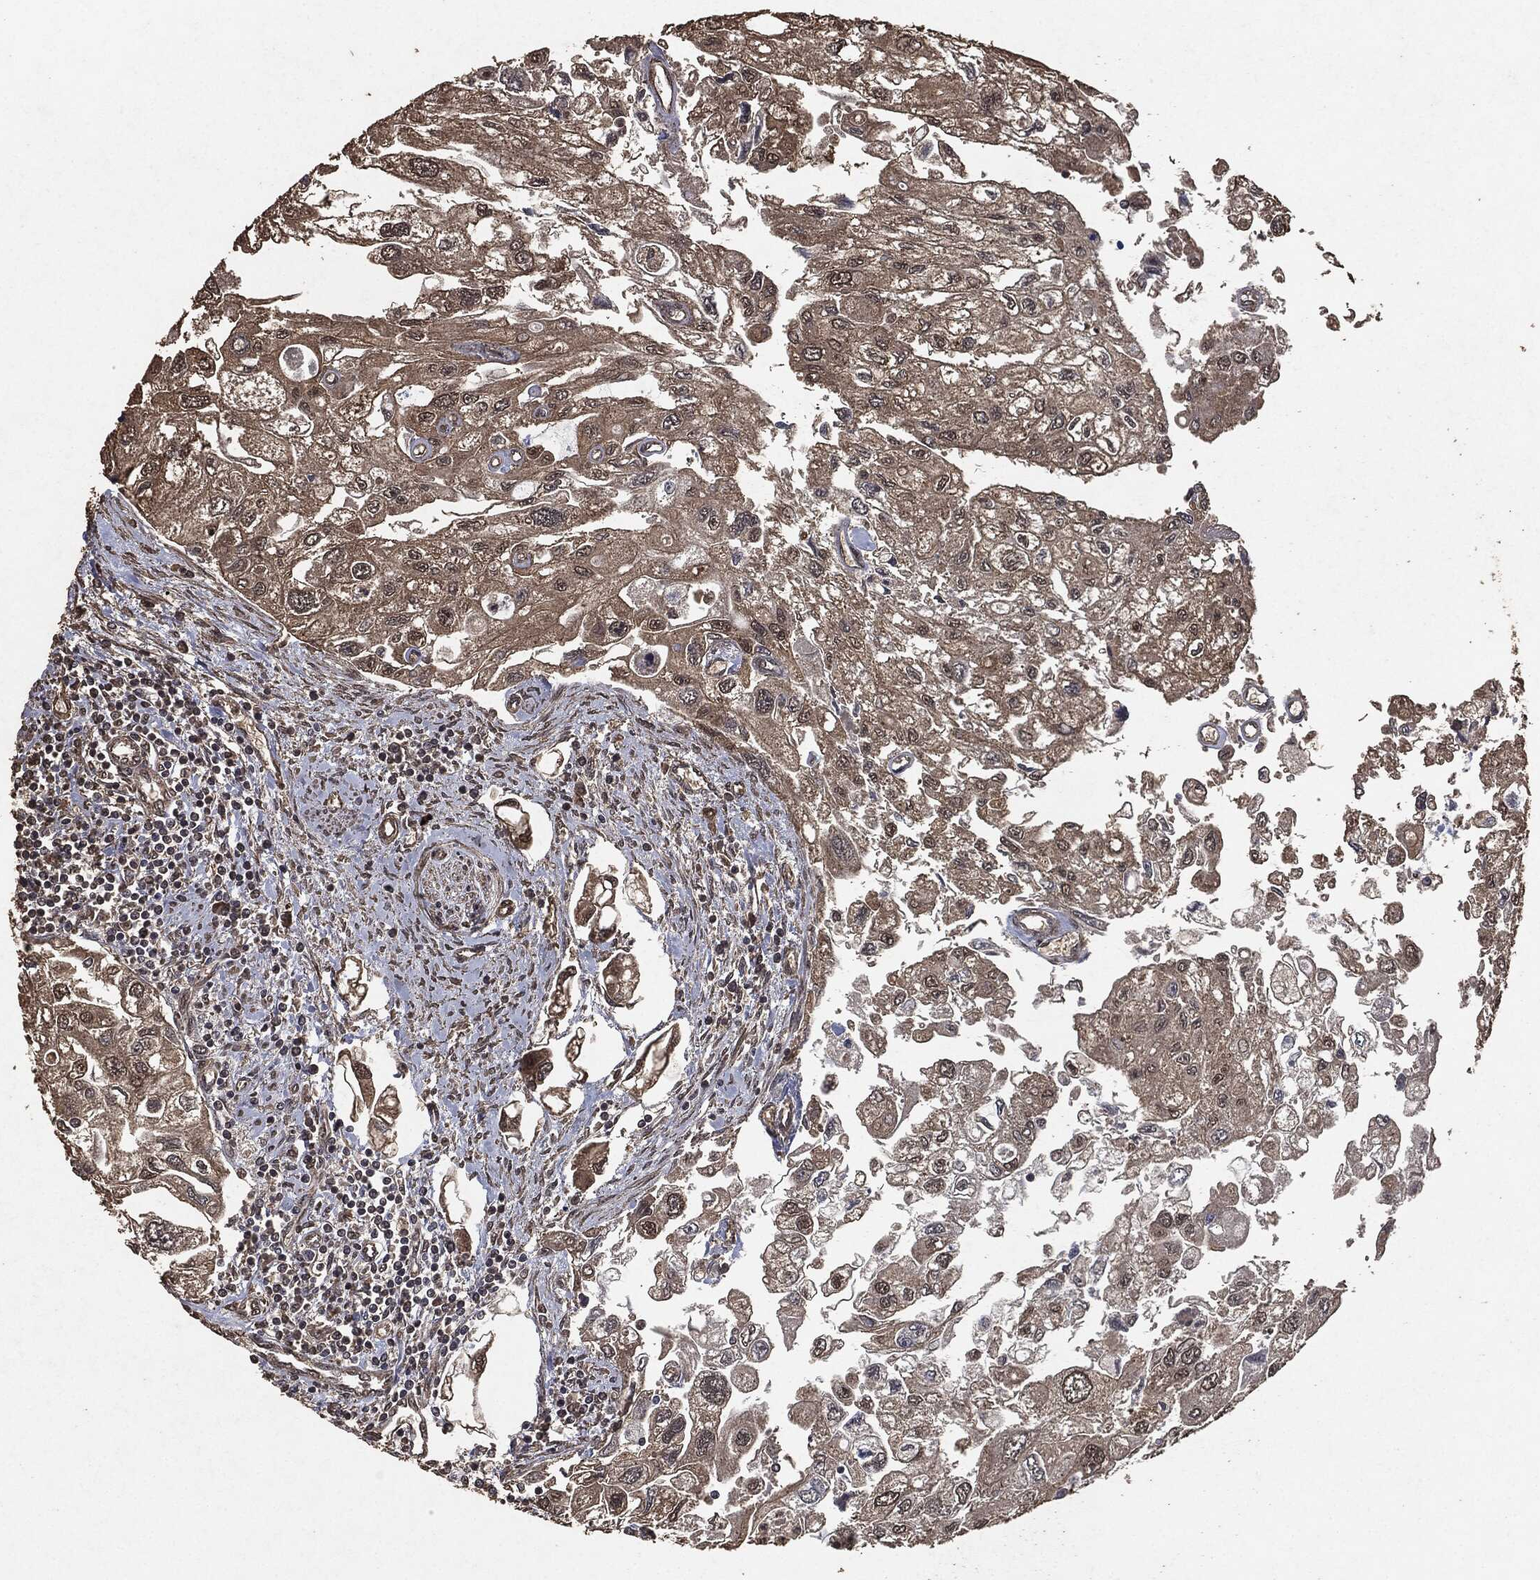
{"staining": {"intensity": "weak", "quantity": ">75%", "location": "cytoplasmic/membranous"}, "tissue": "urothelial cancer", "cell_type": "Tumor cells", "image_type": "cancer", "snomed": [{"axis": "morphology", "description": "Urothelial carcinoma, High grade"}, {"axis": "topography", "description": "Urinary bladder"}], "caption": "A histopathology image of urothelial cancer stained for a protein displays weak cytoplasmic/membranous brown staining in tumor cells.", "gene": "AKT1S1", "patient": {"sex": "male", "age": 59}}